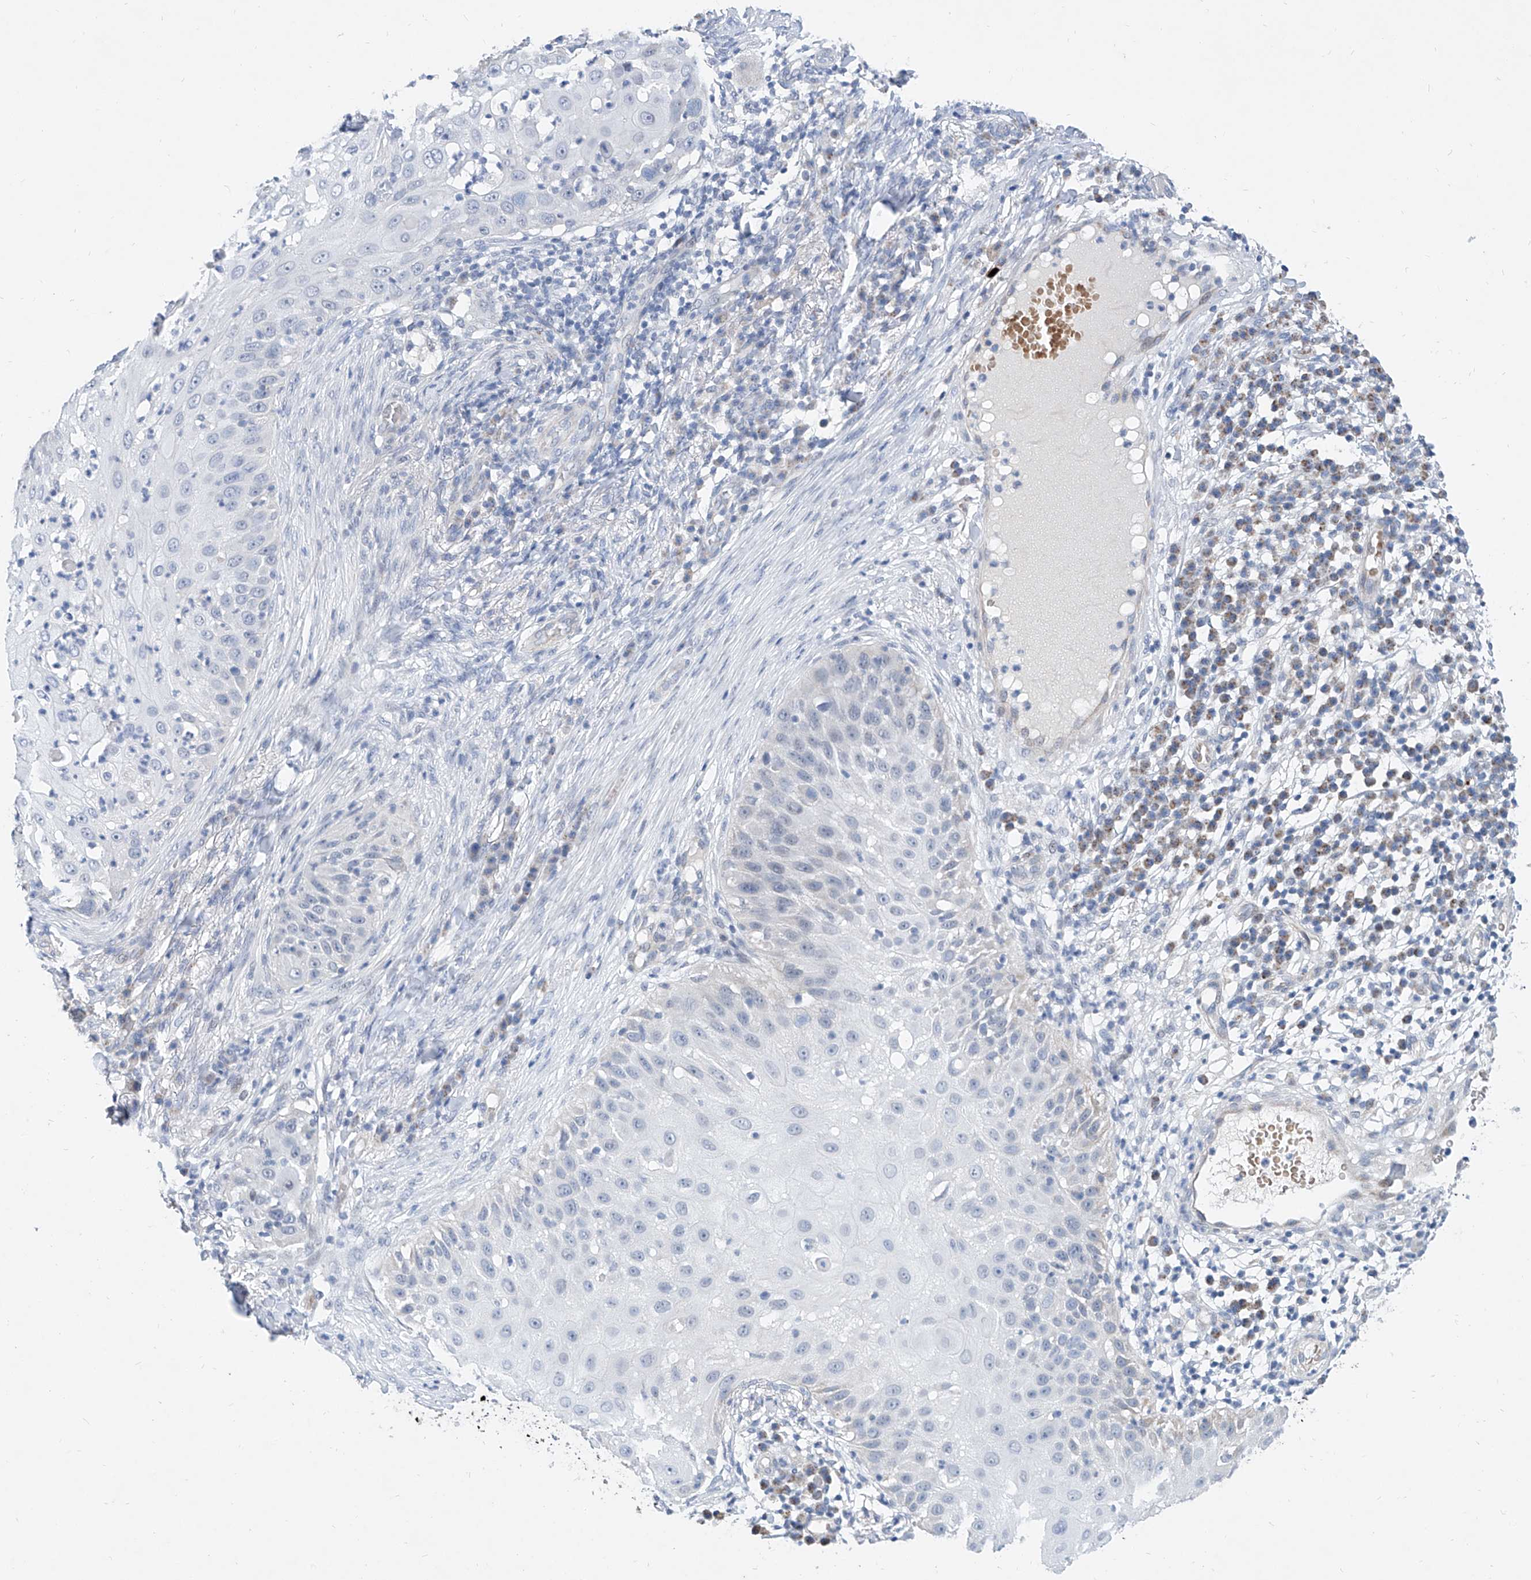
{"staining": {"intensity": "negative", "quantity": "none", "location": "none"}, "tissue": "skin cancer", "cell_type": "Tumor cells", "image_type": "cancer", "snomed": [{"axis": "morphology", "description": "Squamous cell carcinoma, NOS"}, {"axis": "topography", "description": "Skin"}], "caption": "Tumor cells show no significant staining in skin cancer (squamous cell carcinoma). (DAB (3,3'-diaminobenzidine) immunohistochemistry (IHC) visualized using brightfield microscopy, high magnification).", "gene": "BPTF", "patient": {"sex": "female", "age": 44}}